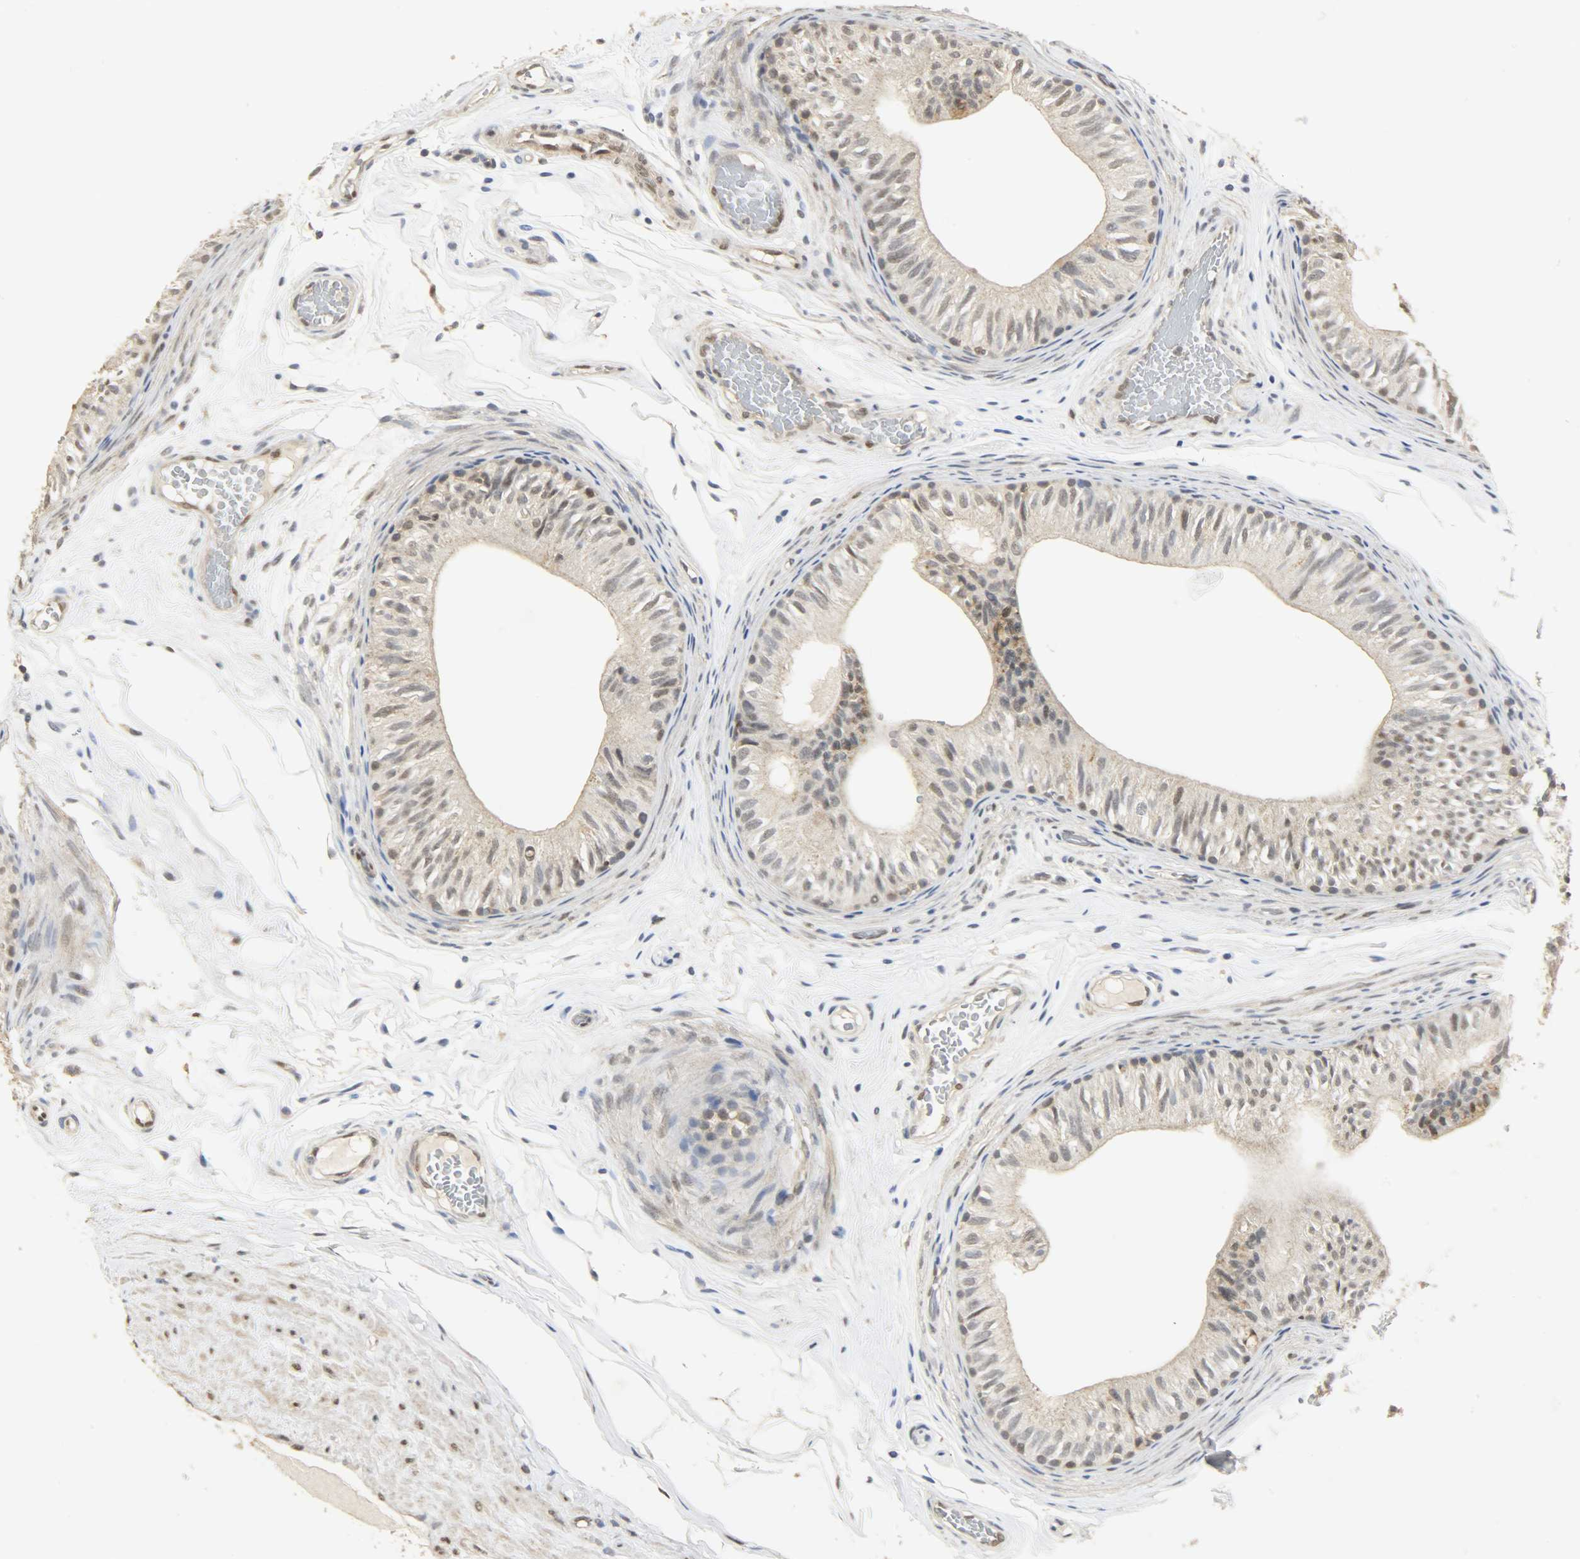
{"staining": {"intensity": "weak", "quantity": "25%-75%", "location": "nuclear"}, "tissue": "epididymis", "cell_type": "Glandular cells", "image_type": "normal", "snomed": [{"axis": "morphology", "description": "Normal tissue, NOS"}, {"axis": "topography", "description": "Testis"}, {"axis": "topography", "description": "Epididymis"}], "caption": "Glandular cells exhibit weak nuclear positivity in about 25%-75% of cells in benign epididymis.", "gene": "NPEPL1", "patient": {"sex": "male", "age": 36}}